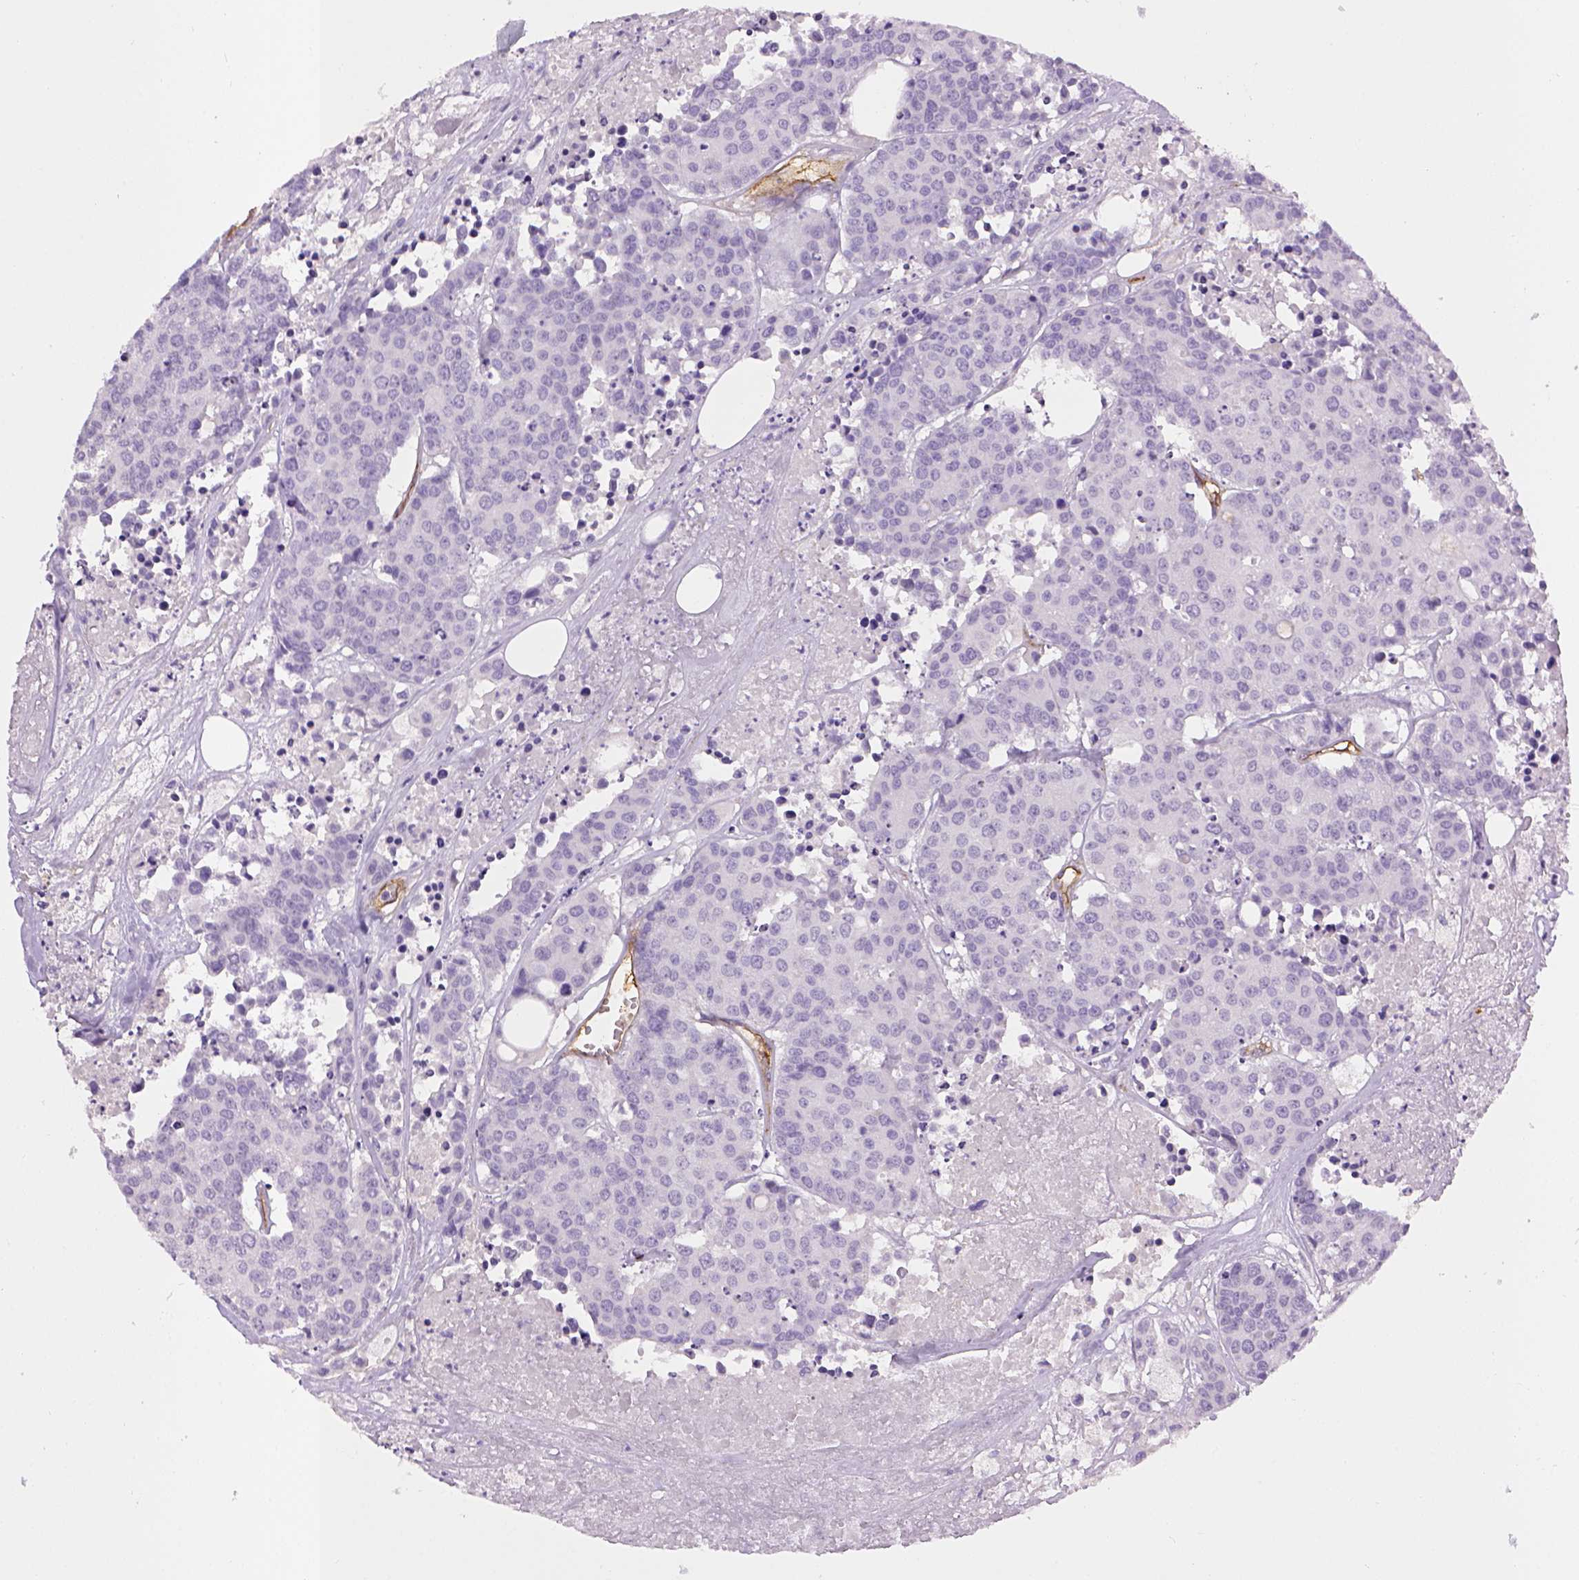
{"staining": {"intensity": "negative", "quantity": "none", "location": "none"}, "tissue": "carcinoid", "cell_type": "Tumor cells", "image_type": "cancer", "snomed": [{"axis": "morphology", "description": "Carcinoid, malignant, NOS"}, {"axis": "topography", "description": "Colon"}], "caption": "A high-resolution histopathology image shows immunohistochemistry staining of carcinoid (malignant), which shows no significant expression in tumor cells.", "gene": "ENG", "patient": {"sex": "male", "age": 81}}